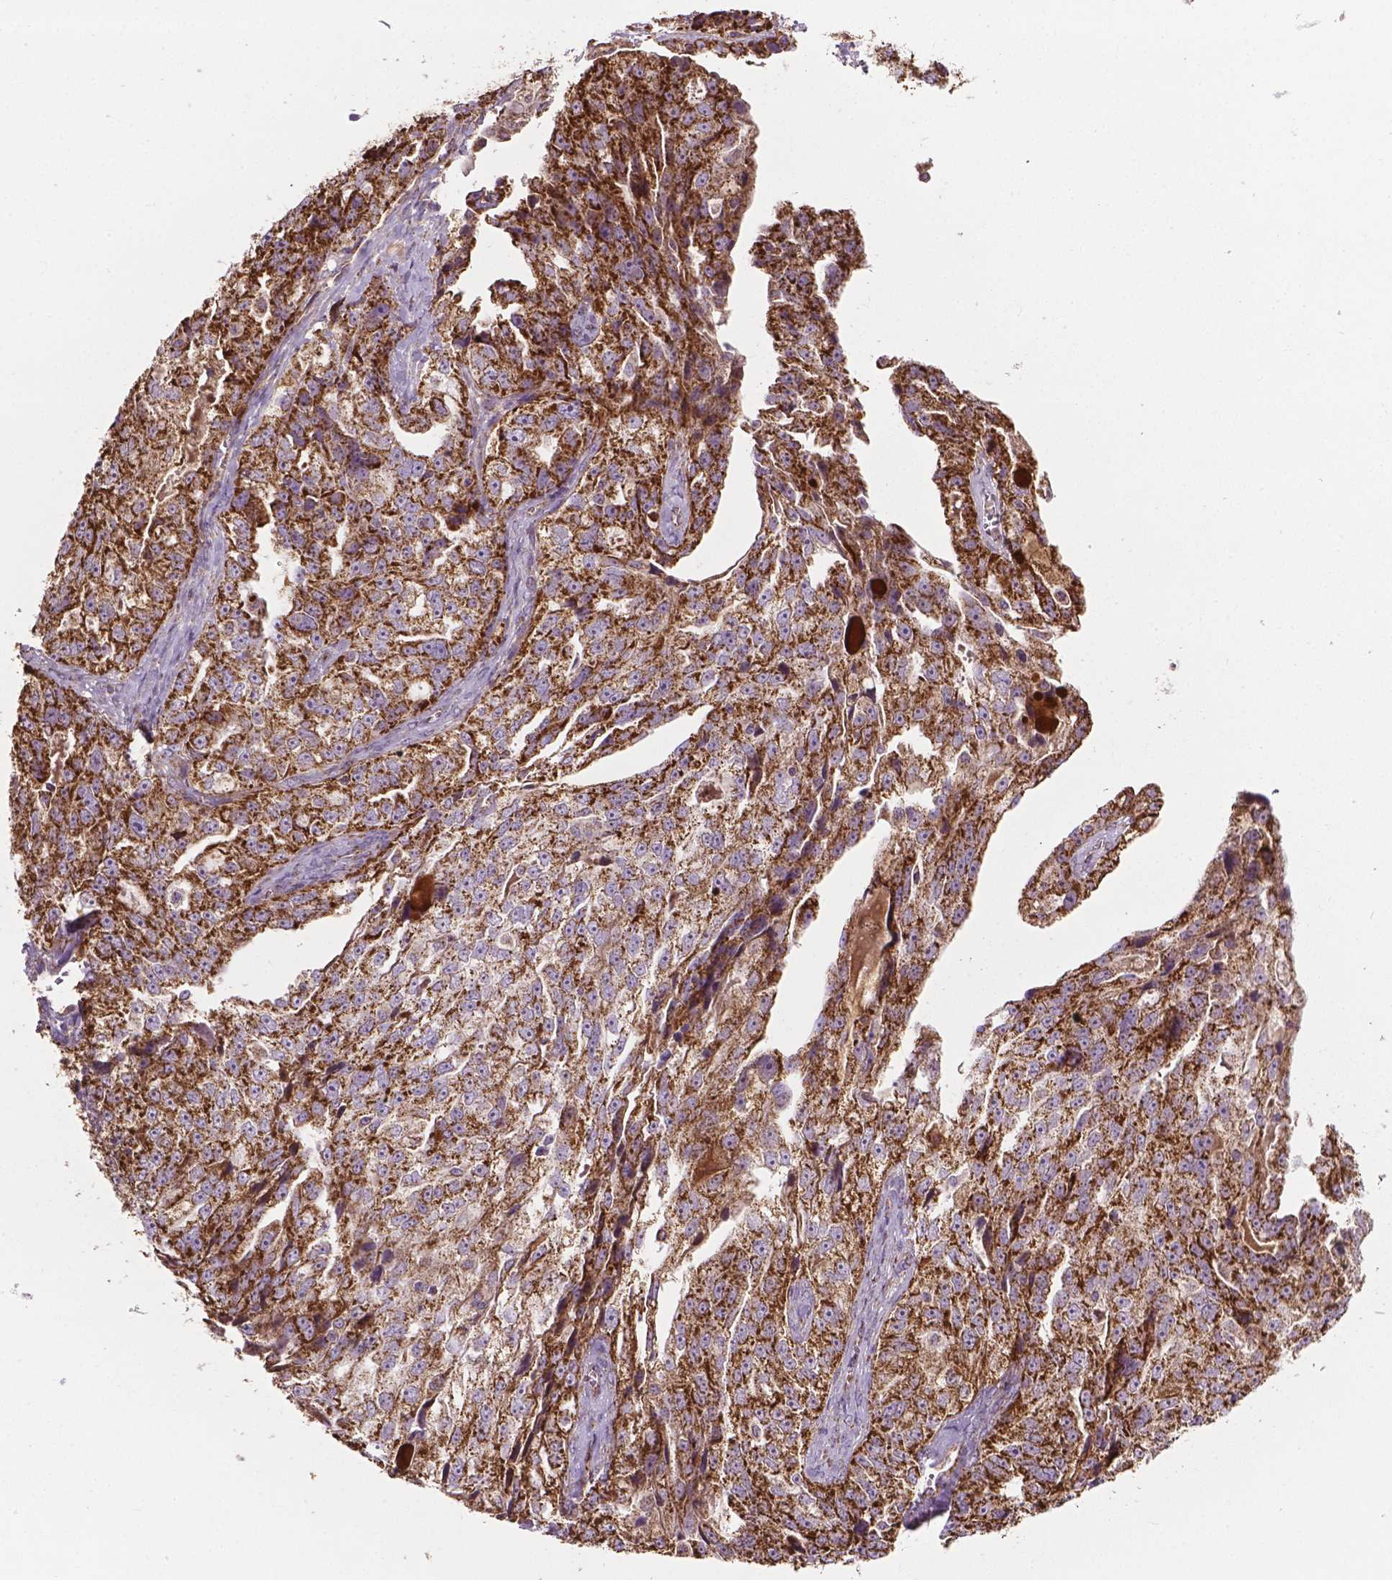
{"staining": {"intensity": "strong", "quantity": ">75%", "location": "cytoplasmic/membranous"}, "tissue": "ovarian cancer", "cell_type": "Tumor cells", "image_type": "cancer", "snomed": [{"axis": "morphology", "description": "Cystadenocarcinoma, serous, NOS"}, {"axis": "topography", "description": "Ovary"}], "caption": "IHC staining of ovarian cancer, which demonstrates high levels of strong cytoplasmic/membranous positivity in approximately >75% of tumor cells indicating strong cytoplasmic/membranous protein expression. The staining was performed using DAB (3,3'-diaminobenzidine) (brown) for protein detection and nuclei were counterstained in hematoxylin (blue).", "gene": "PIBF1", "patient": {"sex": "female", "age": 51}}